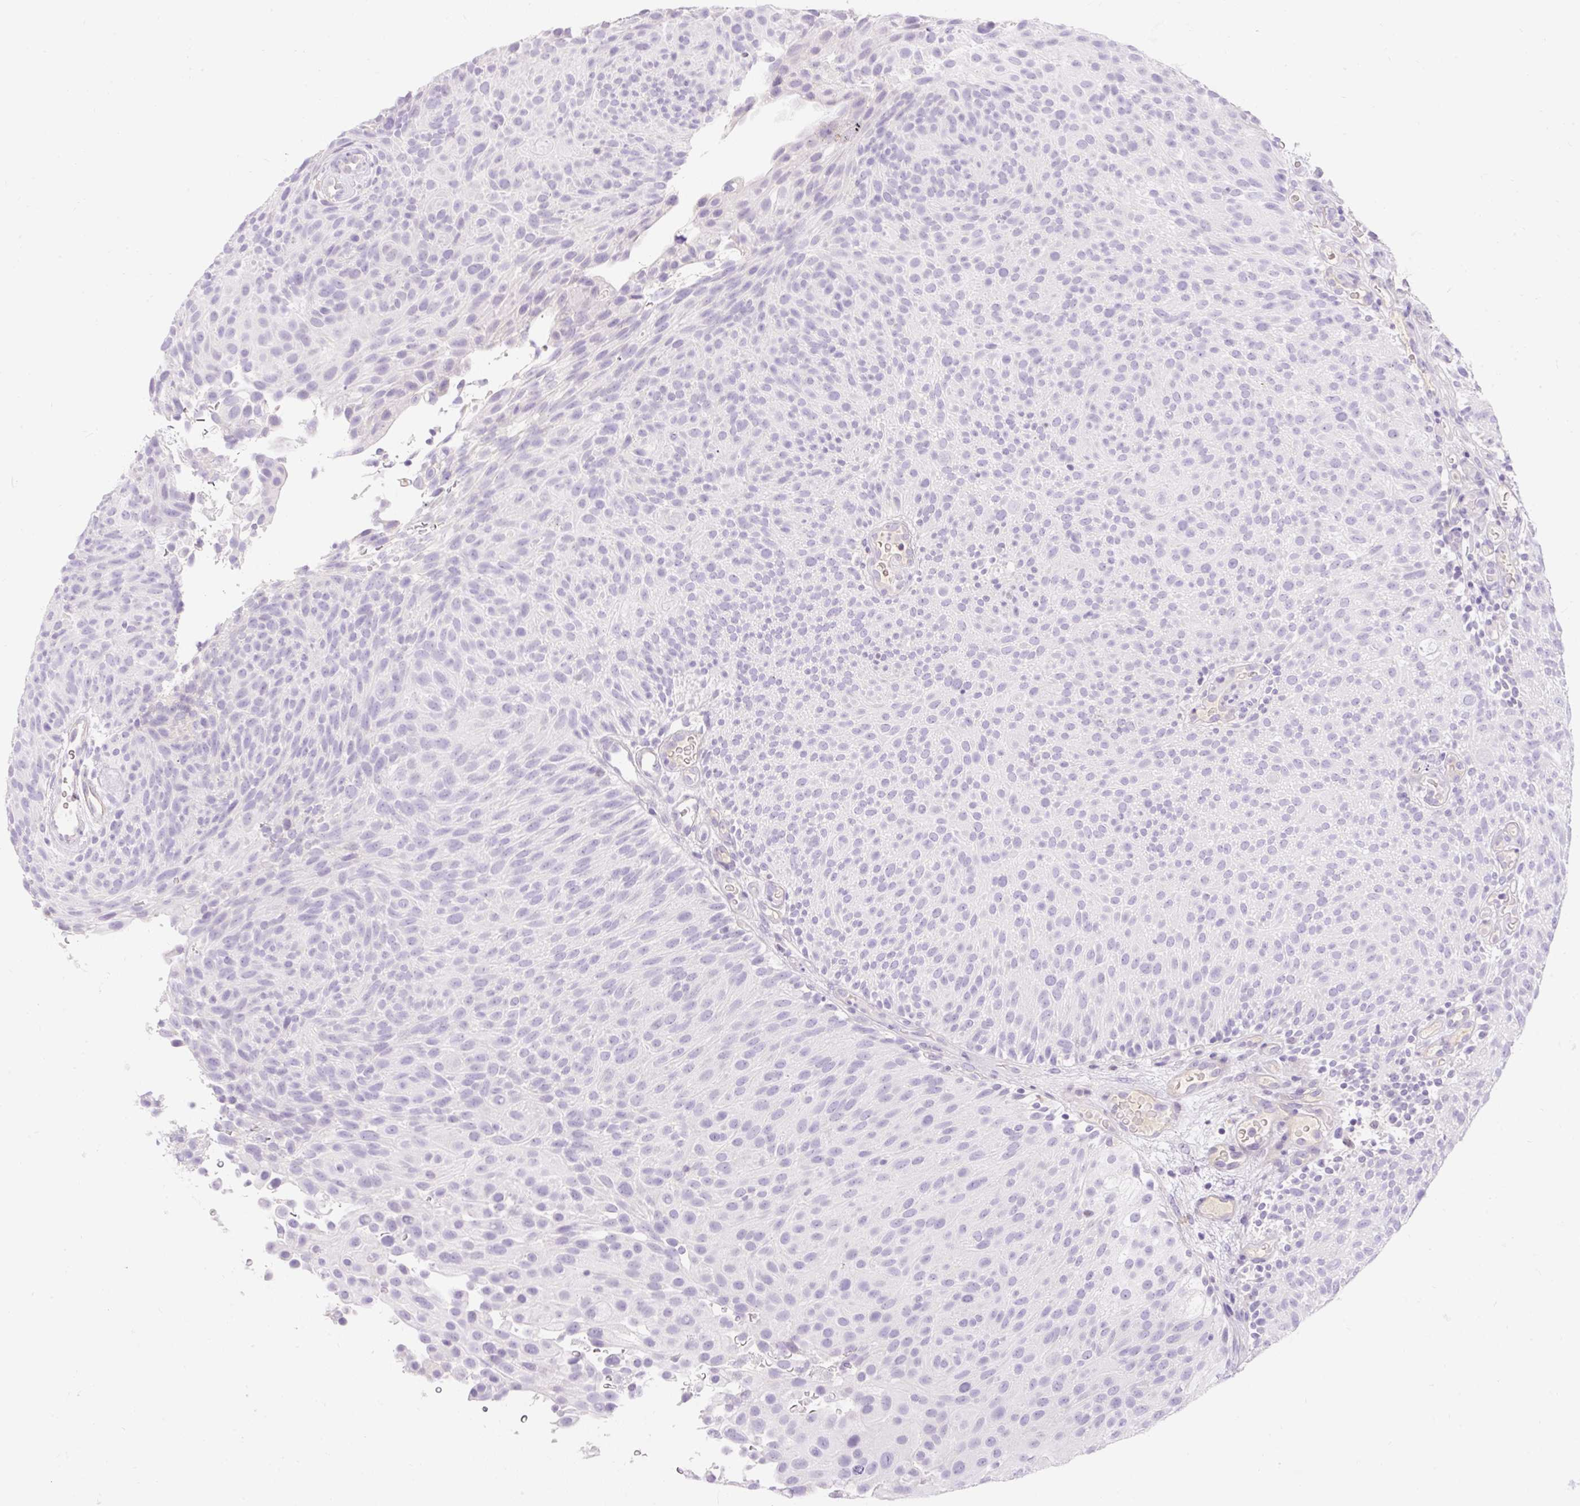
{"staining": {"intensity": "negative", "quantity": "none", "location": "none"}, "tissue": "urothelial cancer", "cell_type": "Tumor cells", "image_type": "cancer", "snomed": [{"axis": "morphology", "description": "Urothelial carcinoma, Low grade"}, {"axis": "topography", "description": "Urinary bladder"}], "caption": "Urothelial carcinoma (low-grade) was stained to show a protein in brown. There is no significant expression in tumor cells.", "gene": "TMEM150C", "patient": {"sex": "male", "age": 78}}